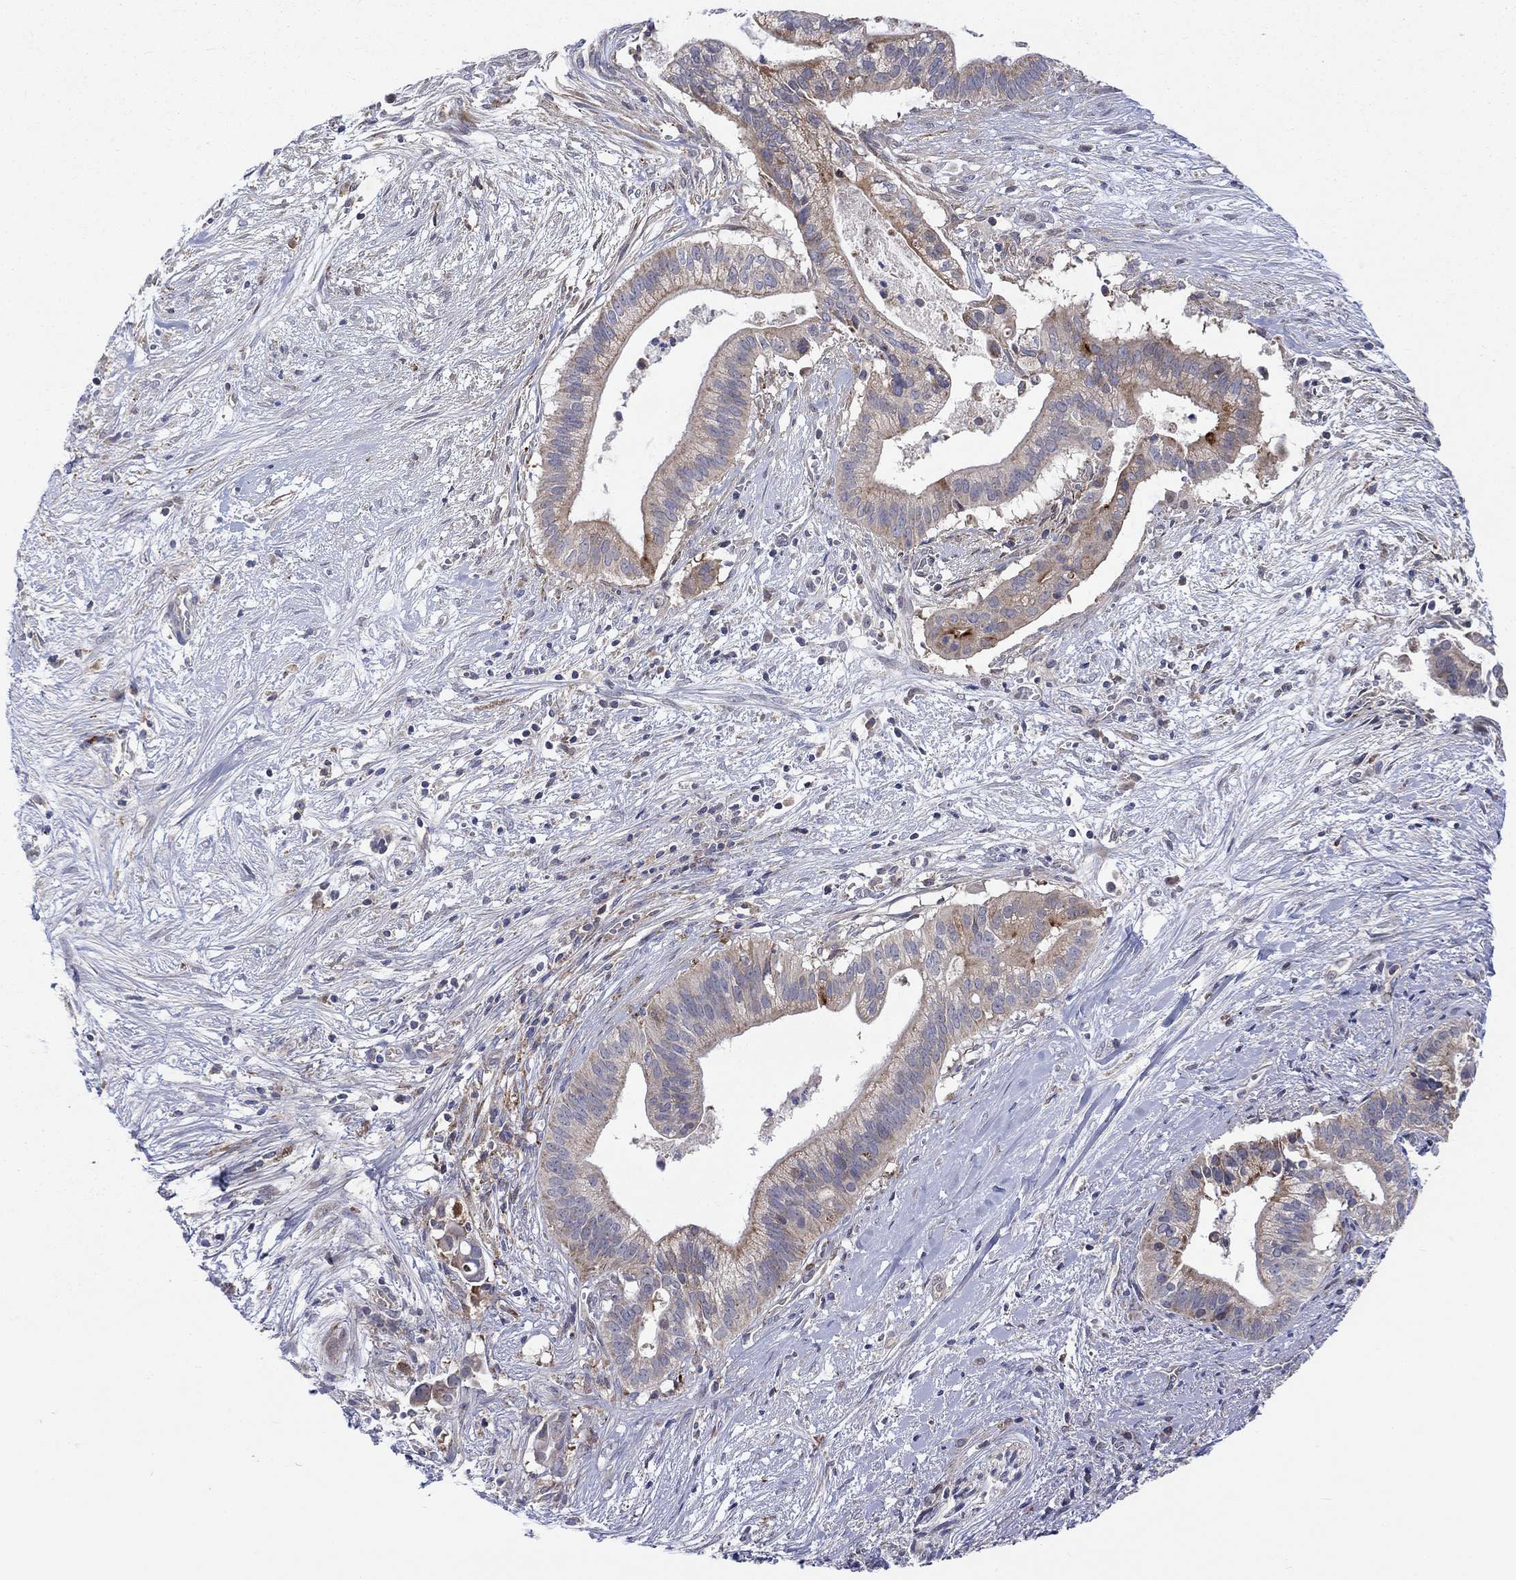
{"staining": {"intensity": "weak", "quantity": "25%-75%", "location": "cytoplasmic/membranous"}, "tissue": "pancreatic cancer", "cell_type": "Tumor cells", "image_type": "cancer", "snomed": [{"axis": "morphology", "description": "Adenocarcinoma, NOS"}, {"axis": "topography", "description": "Pancreas"}], "caption": "This histopathology image exhibits immunohistochemistry staining of human pancreatic adenocarcinoma, with low weak cytoplasmic/membranous expression in about 25%-75% of tumor cells.", "gene": "SLC35F2", "patient": {"sex": "male", "age": 61}}